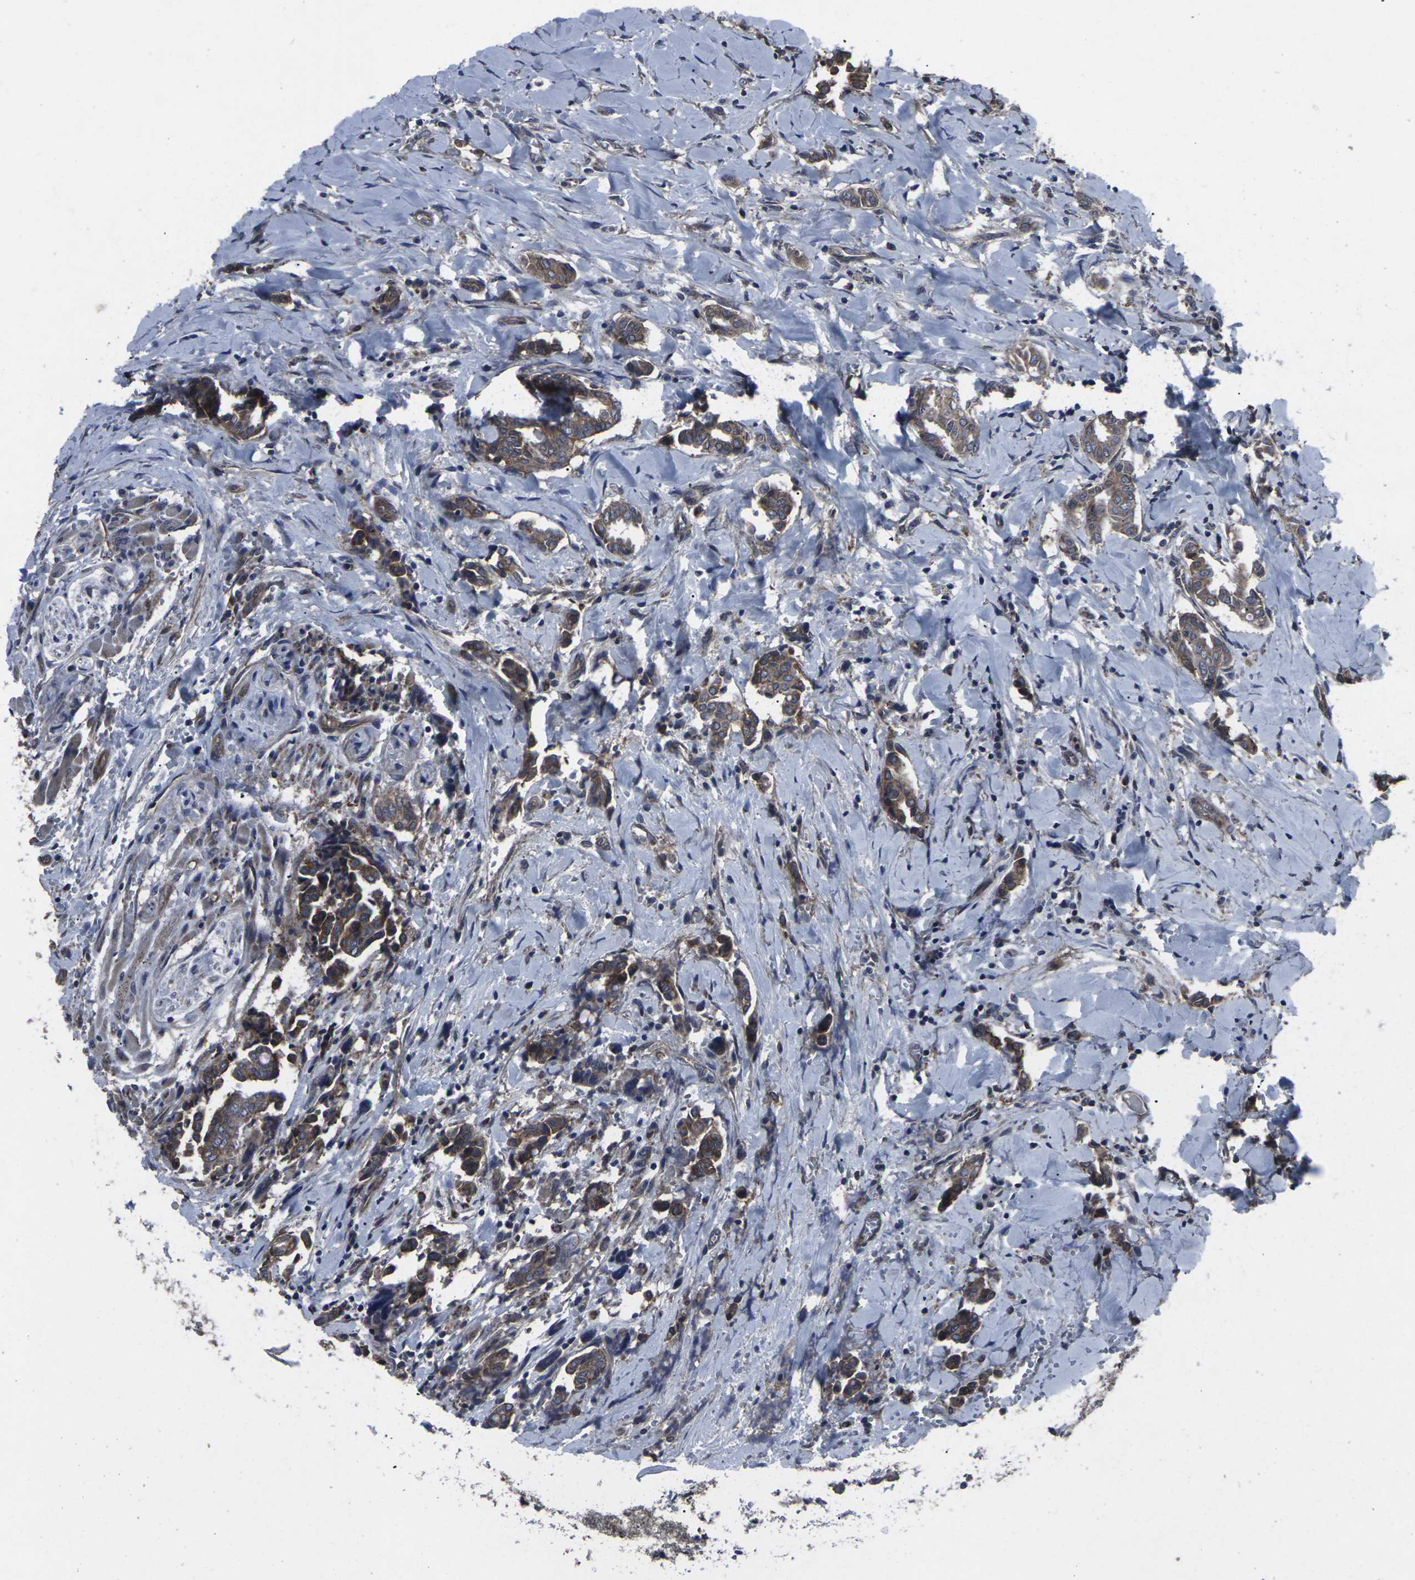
{"staining": {"intensity": "moderate", "quantity": ">75%", "location": "cytoplasmic/membranous"}, "tissue": "head and neck cancer", "cell_type": "Tumor cells", "image_type": "cancer", "snomed": [{"axis": "morphology", "description": "Adenocarcinoma, NOS"}, {"axis": "topography", "description": "Salivary gland"}, {"axis": "topography", "description": "Head-Neck"}], "caption": "The micrograph displays staining of head and neck adenocarcinoma, revealing moderate cytoplasmic/membranous protein positivity (brown color) within tumor cells. Nuclei are stained in blue.", "gene": "MAPKAPK2", "patient": {"sex": "female", "age": 59}}